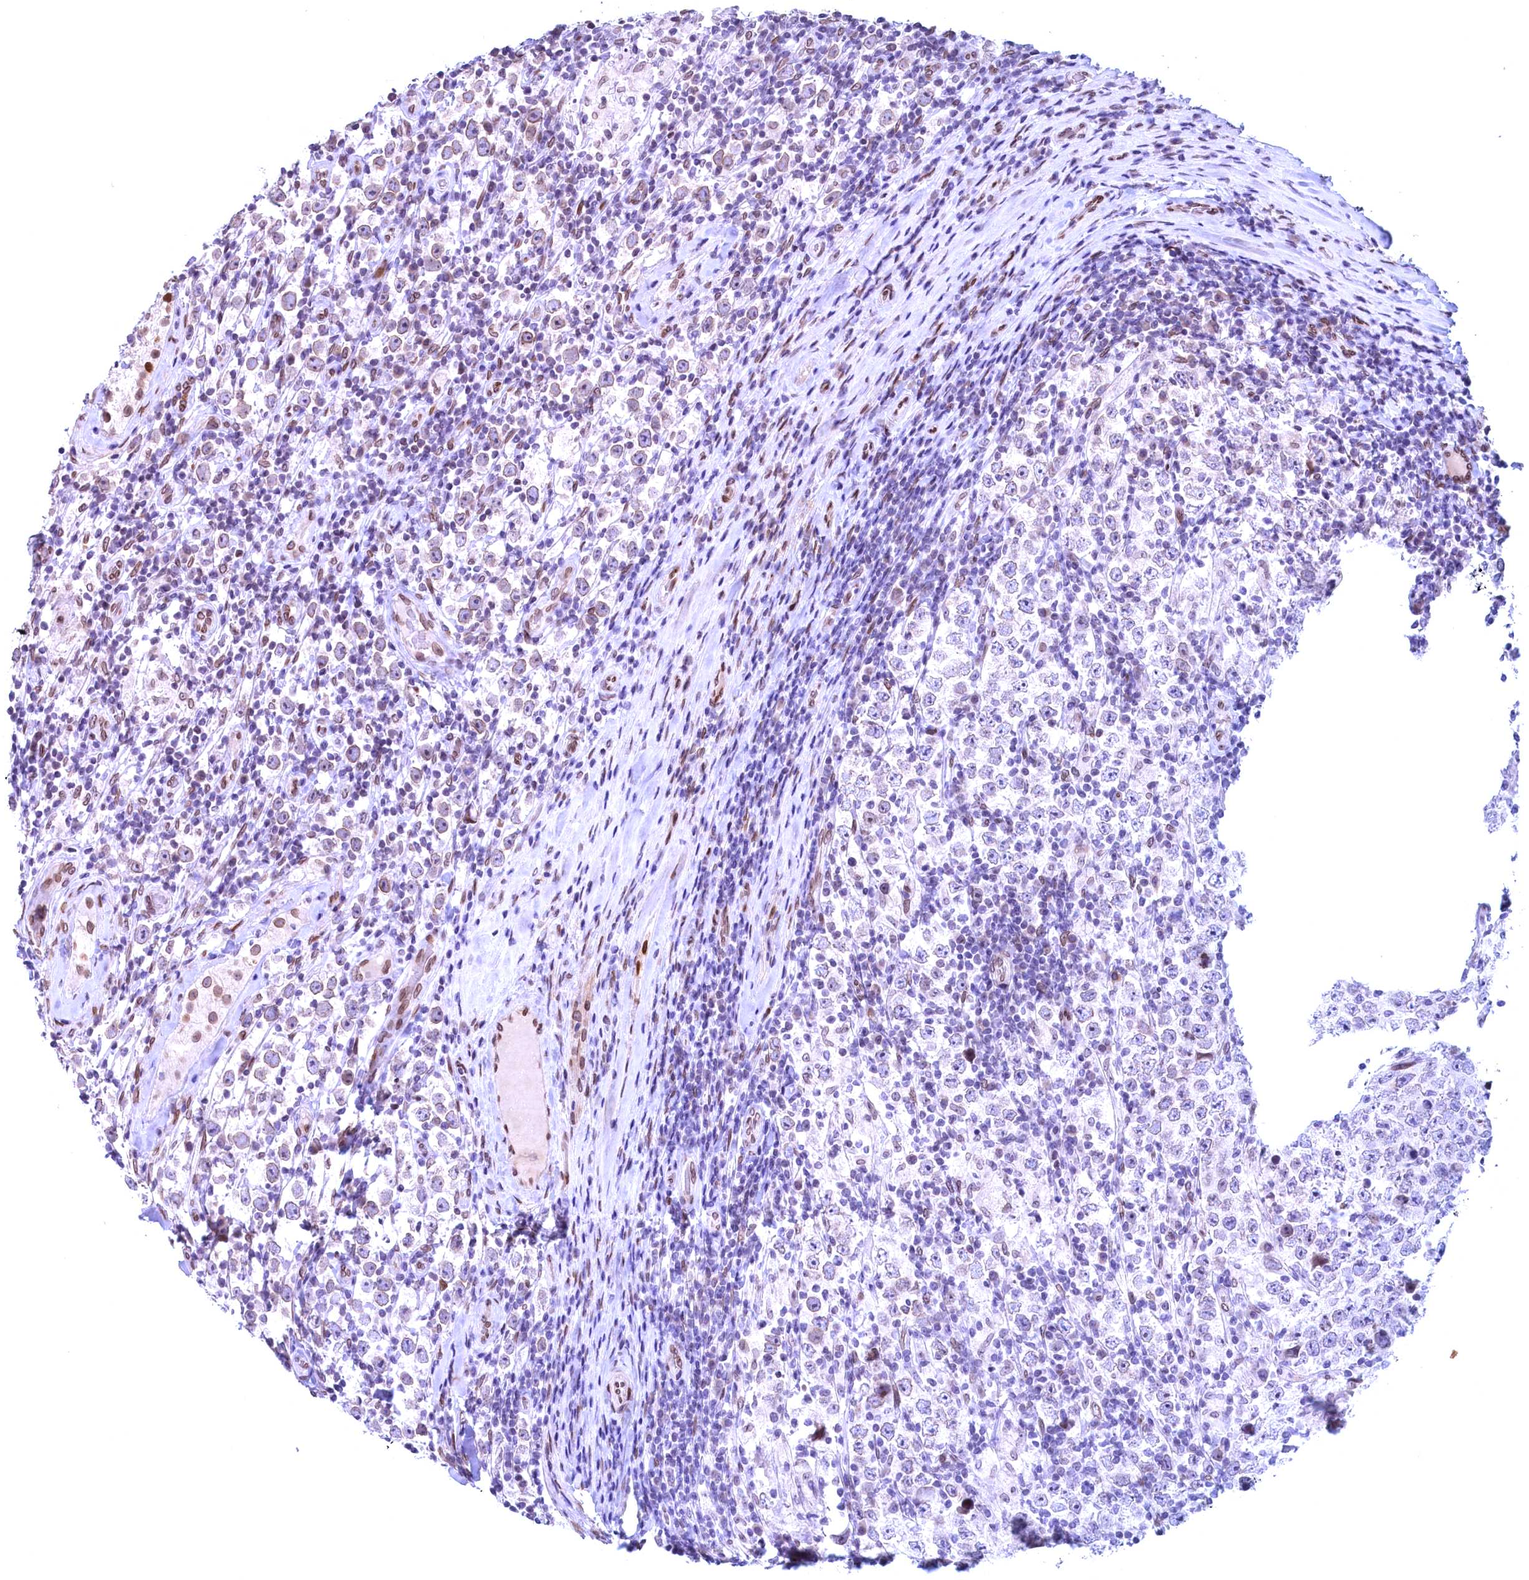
{"staining": {"intensity": "negative", "quantity": "none", "location": "none"}, "tissue": "testis cancer", "cell_type": "Tumor cells", "image_type": "cancer", "snomed": [{"axis": "morphology", "description": "Normal tissue, NOS"}, {"axis": "morphology", "description": "Urothelial carcinoma, High grade"}, {"axis": "morphology", "description": "Seminoma, NOS"}, {"axis": "morphology", "description": "Carcinoma, Embryonal, NOS"}, {"axis": "topography", "description": "Urinary bladder"}, {"axis": "topography", "description": "Testis"}], "caption": "The micrograph demonstrates no staining of tumor cells in testis cancer (embryonal carcinoma).", "gene": "GPSM1", "patient": {"sex": "male", "age": 41}}